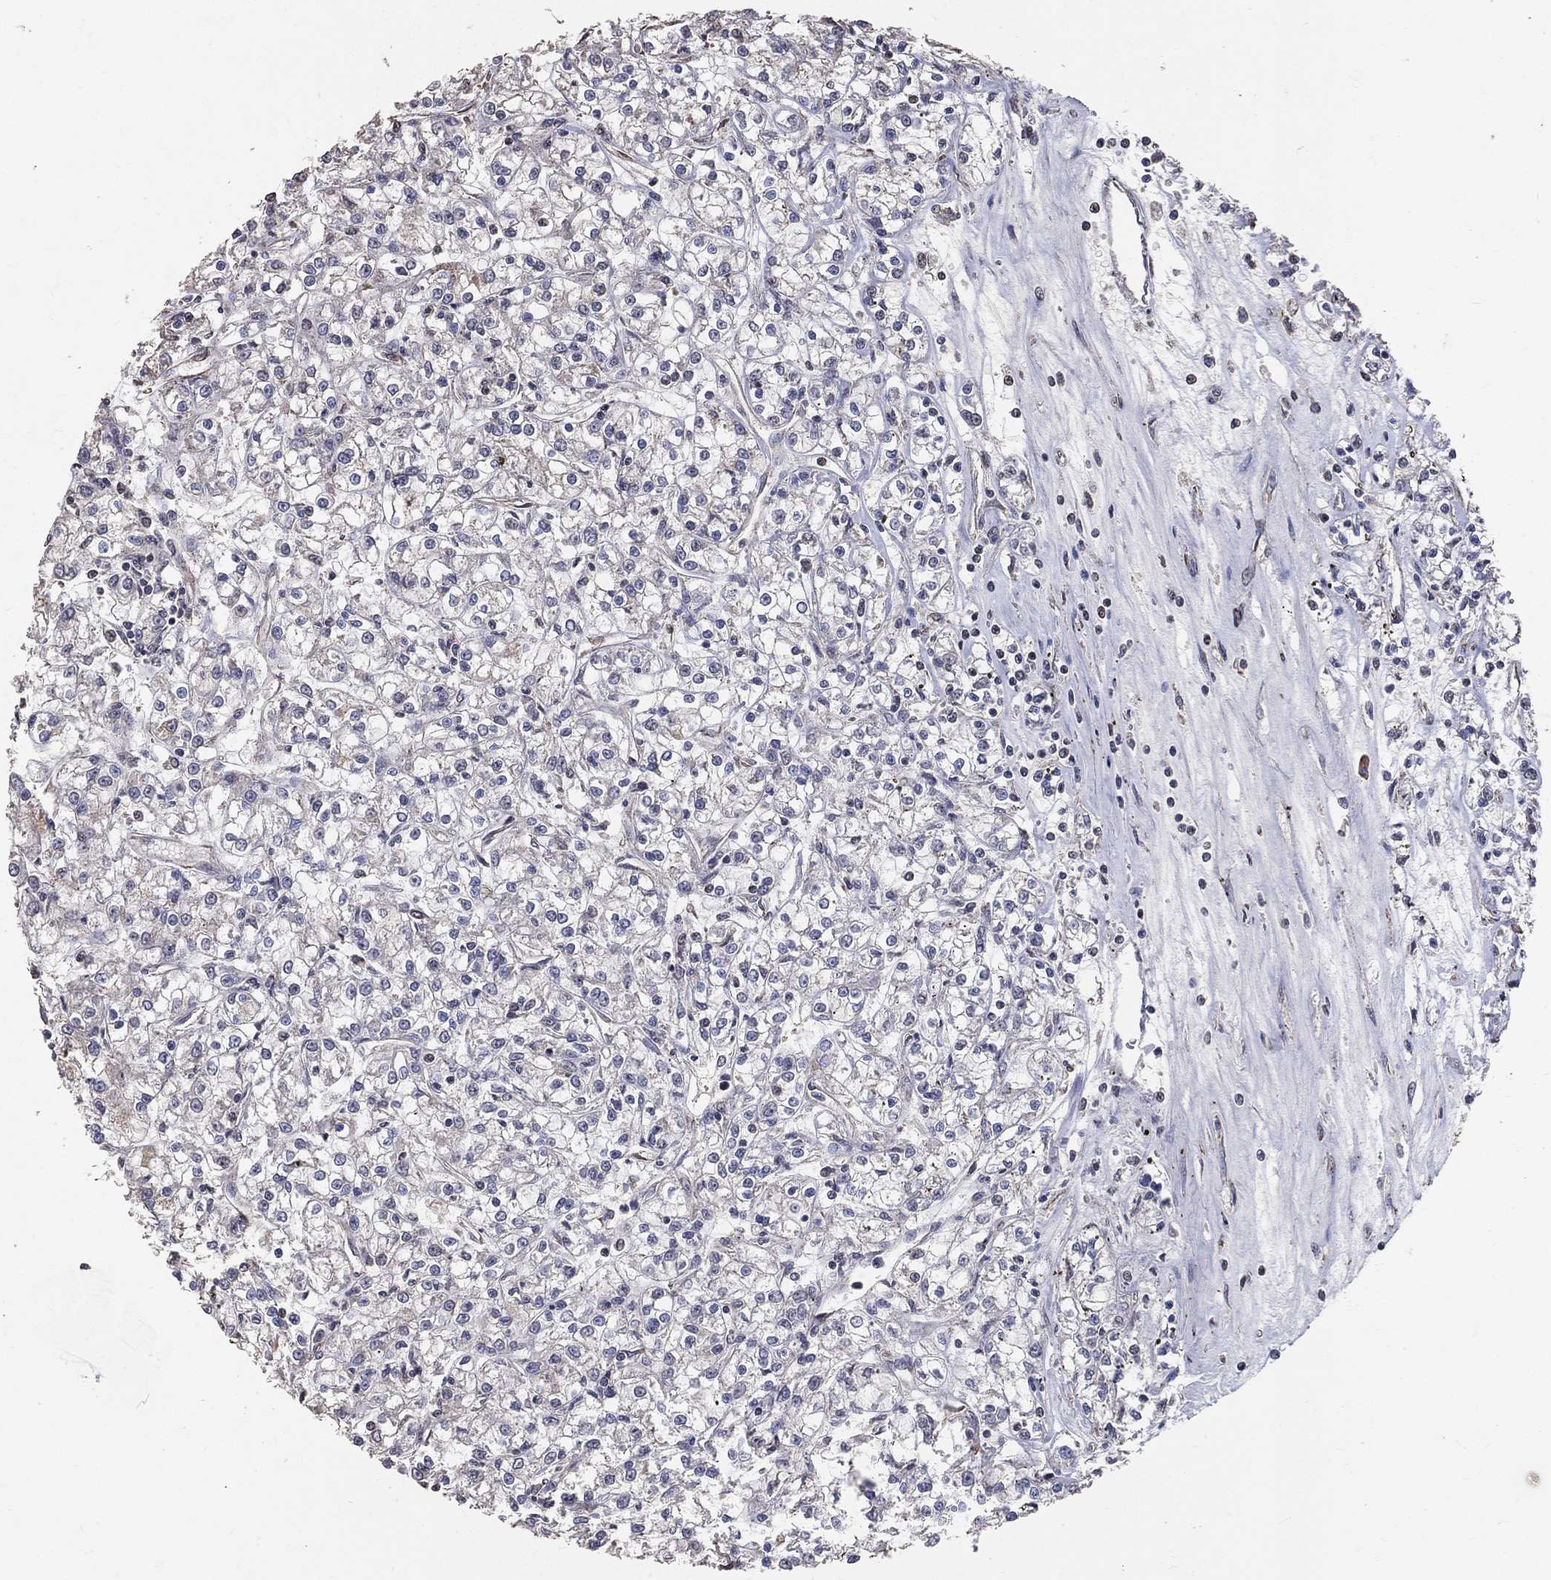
{"staining": {"intensity": "negative", "quantity": "none", "location": "none"}, "tissue": "renal cancer", "cell_type": "Tumor cells", "image_type": "cancer", "snomed": [{"axis": "morphology", "description": "Adenocarcinoma, NOS"}, {"axis": "topography", "description": "Kidney"}], "caption": "Protein analysis of adenocarcinoma (renal) displays no significant expression in tumor cells.", "gene": "LY6K", "patient": {"sex": "female", "age": 59}}